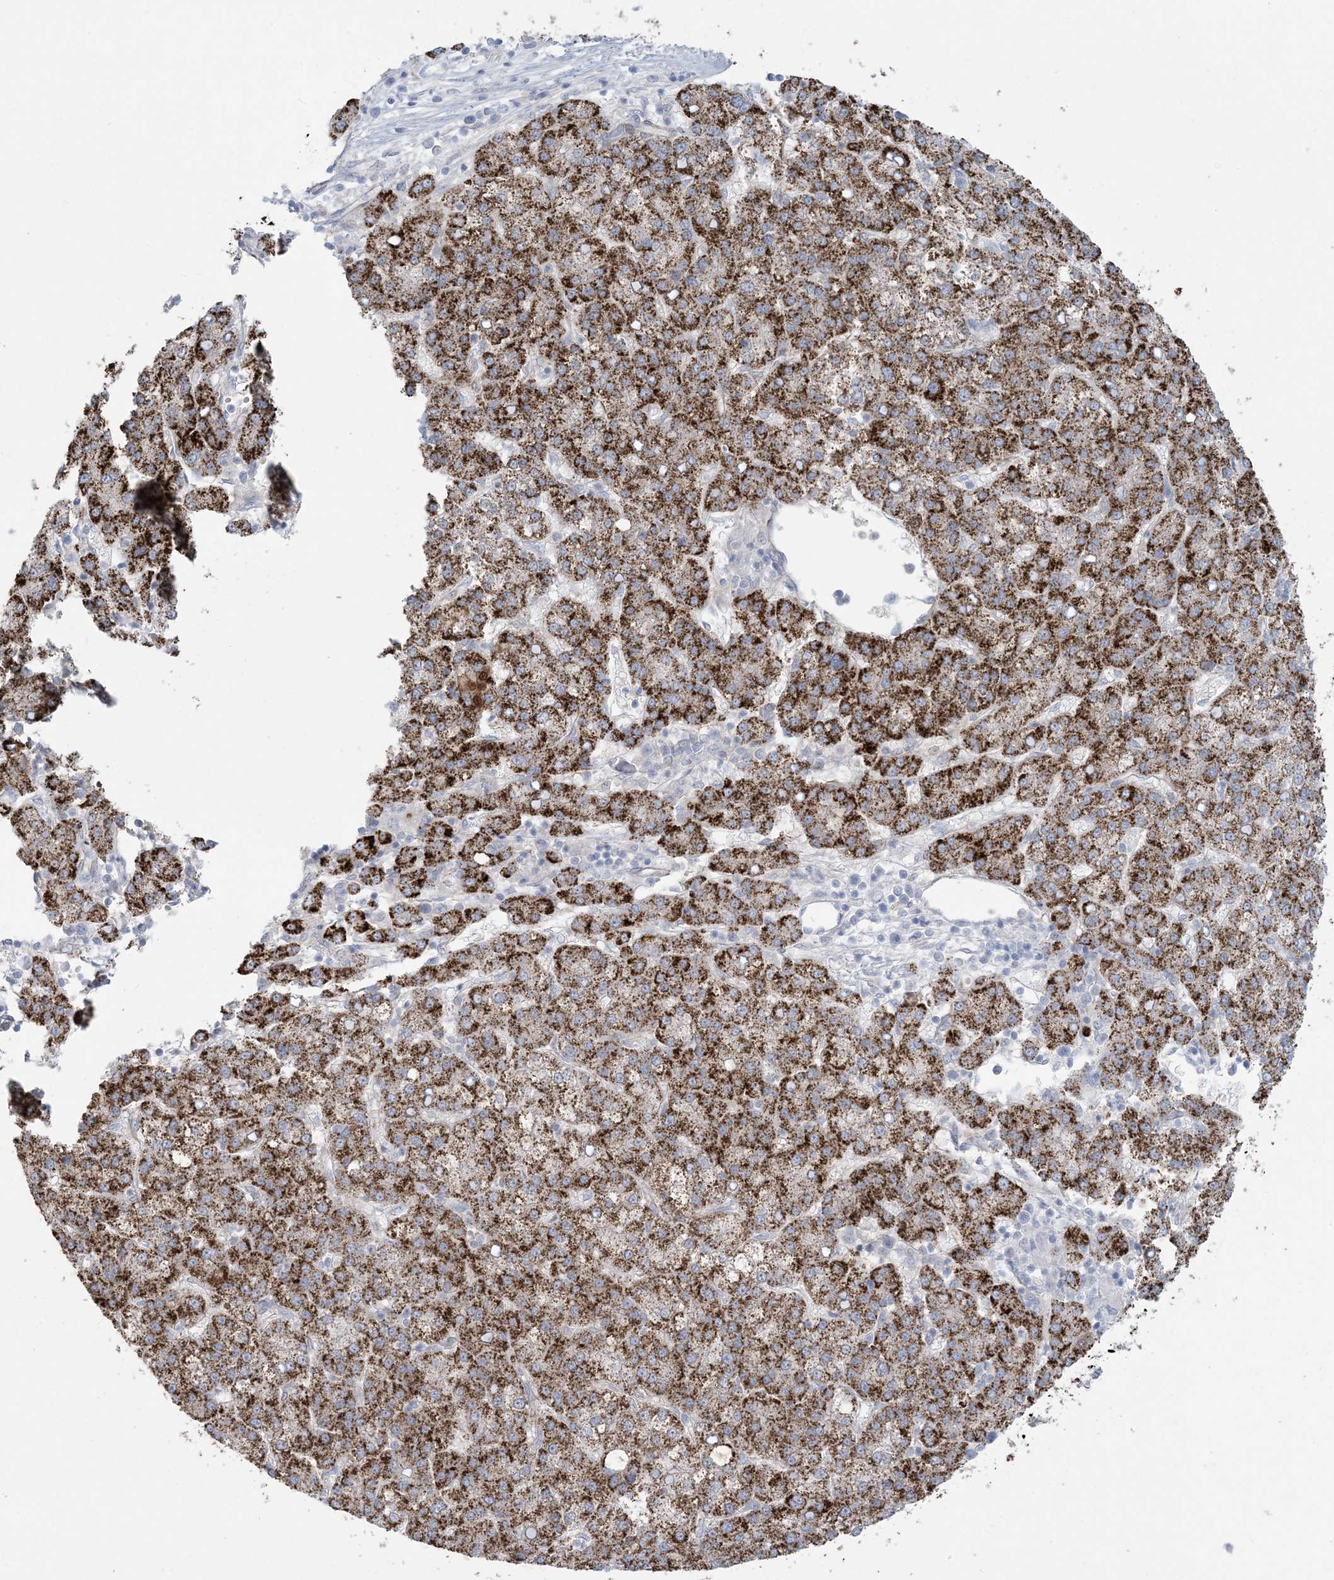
{"staining": {"intensity": "strong", "quantity": ">75%", "location": "cytoplasmic/membranous"}, "tissue": "liver cancer", "cell_type": "Tumor cells", "image_type": "cancer", "snomed": [{"axis": "morphology", "description": "Carcinoma, Hepatocellular, NOS"}, {"axis": "topography", "description": "Liver"}], "caption": "Liver cancer (hepatocellular carcinoma) was stained to show a protein in brown. There is high levels of strong cytoplasmic/membranous staining in approximately >75% of tumor cells. Ihc stains the protein of interest in brown and the nuclei are stained blue.", "gene": "AGXT", "patient": {"sex": "female", "age": 58}}